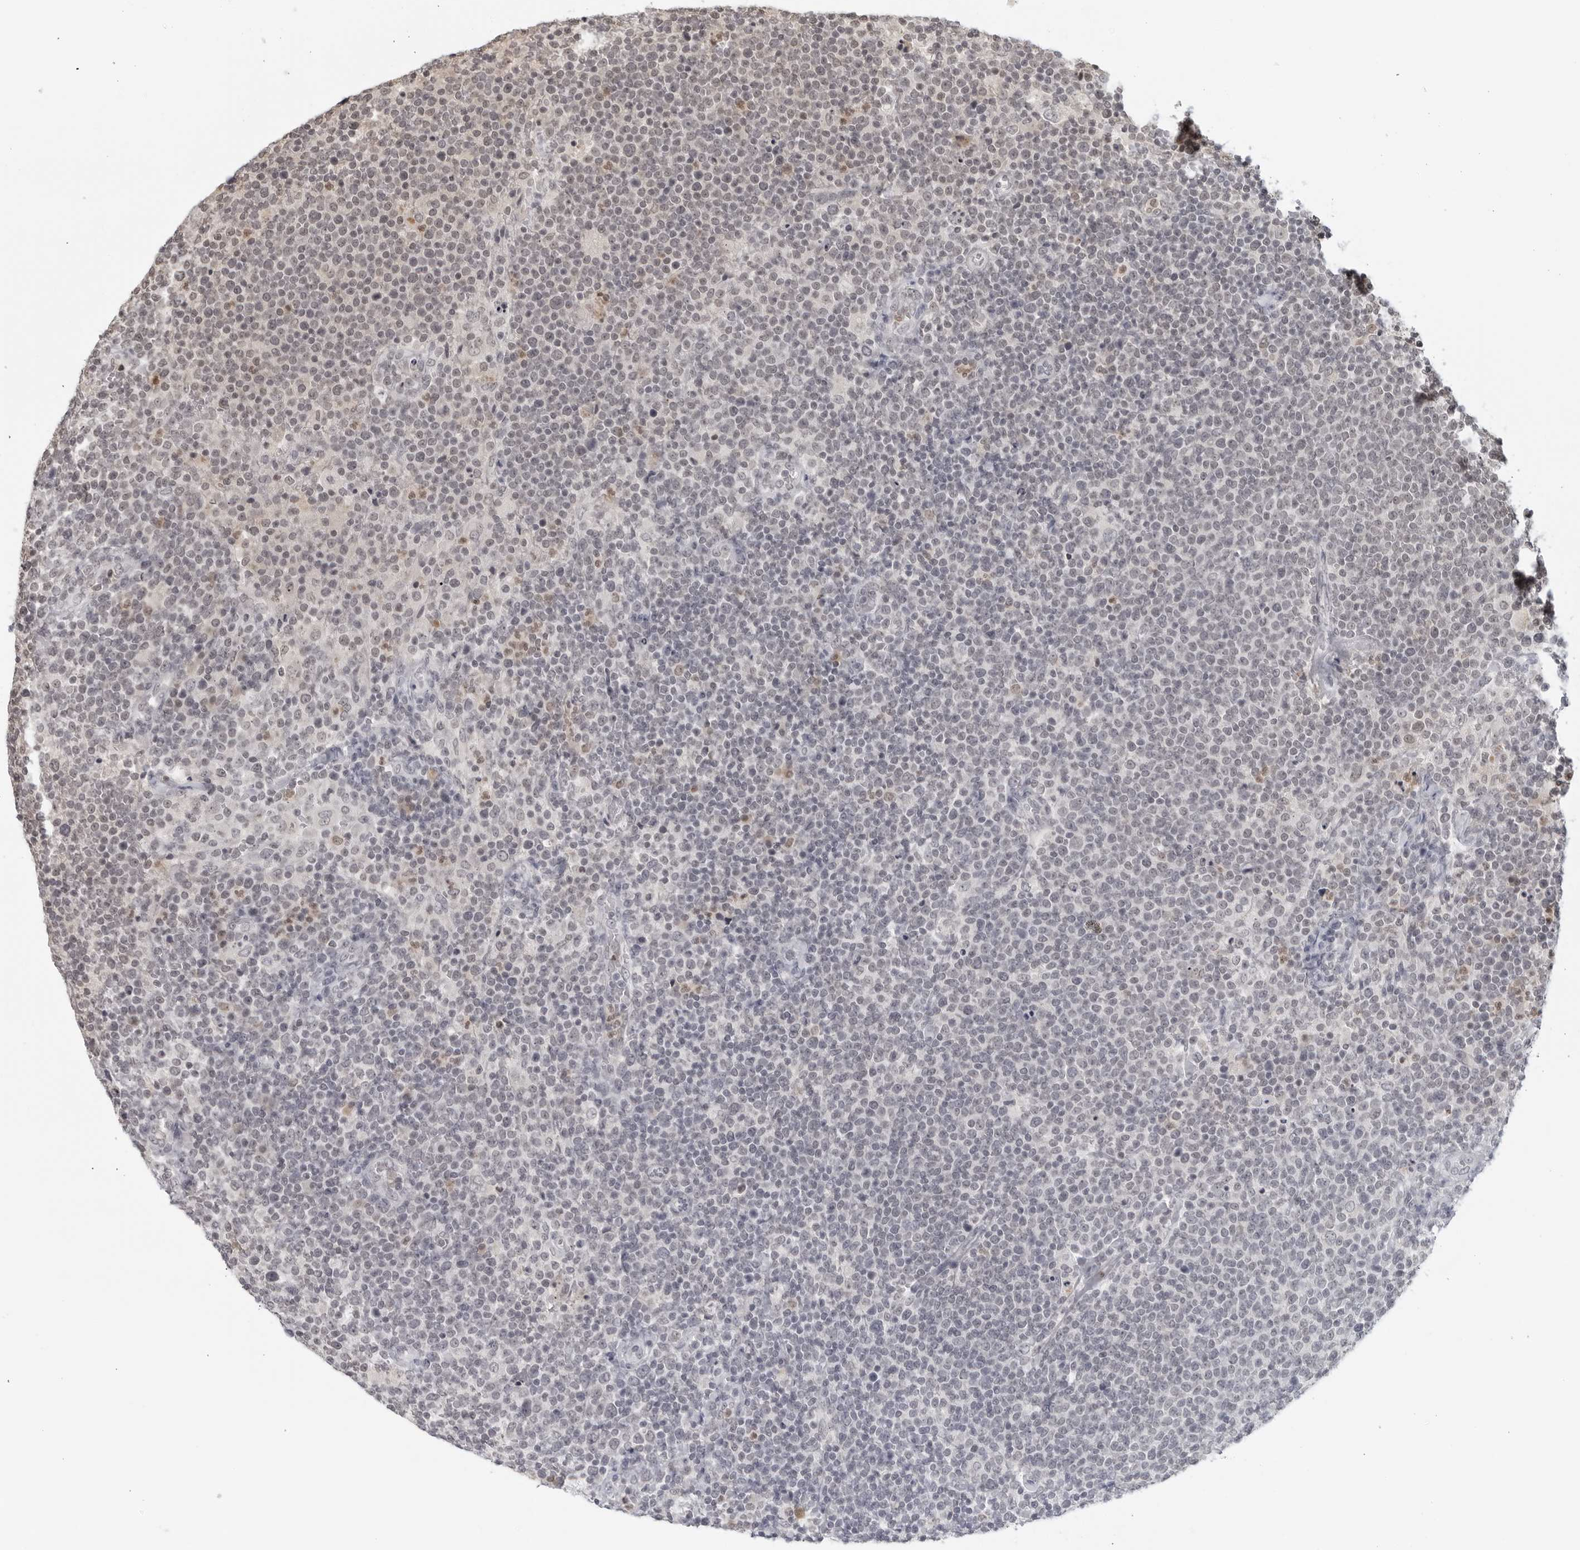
{"staining": {"intensity": "negative", "quantity": "none", "location": "none"}, "tissue": "lymphoma", "cell_type": "Tumor cells", "image_type": "cancer", "snomed": [{"axis": "morphology", "description": "Malignant lymphoma, non-Hodgkin's type, High grade"}, {"axis": "topography", "description": "Lymph node"}], "caption": "The immunohistochemistry histopathology image has no significant positivity in tumor cells of high-grade malignant lymphoma, non-Hodgkin's type tissue.", "gene": "RAB11FIP3", "patient": {"sex": "male", "age": 61}}